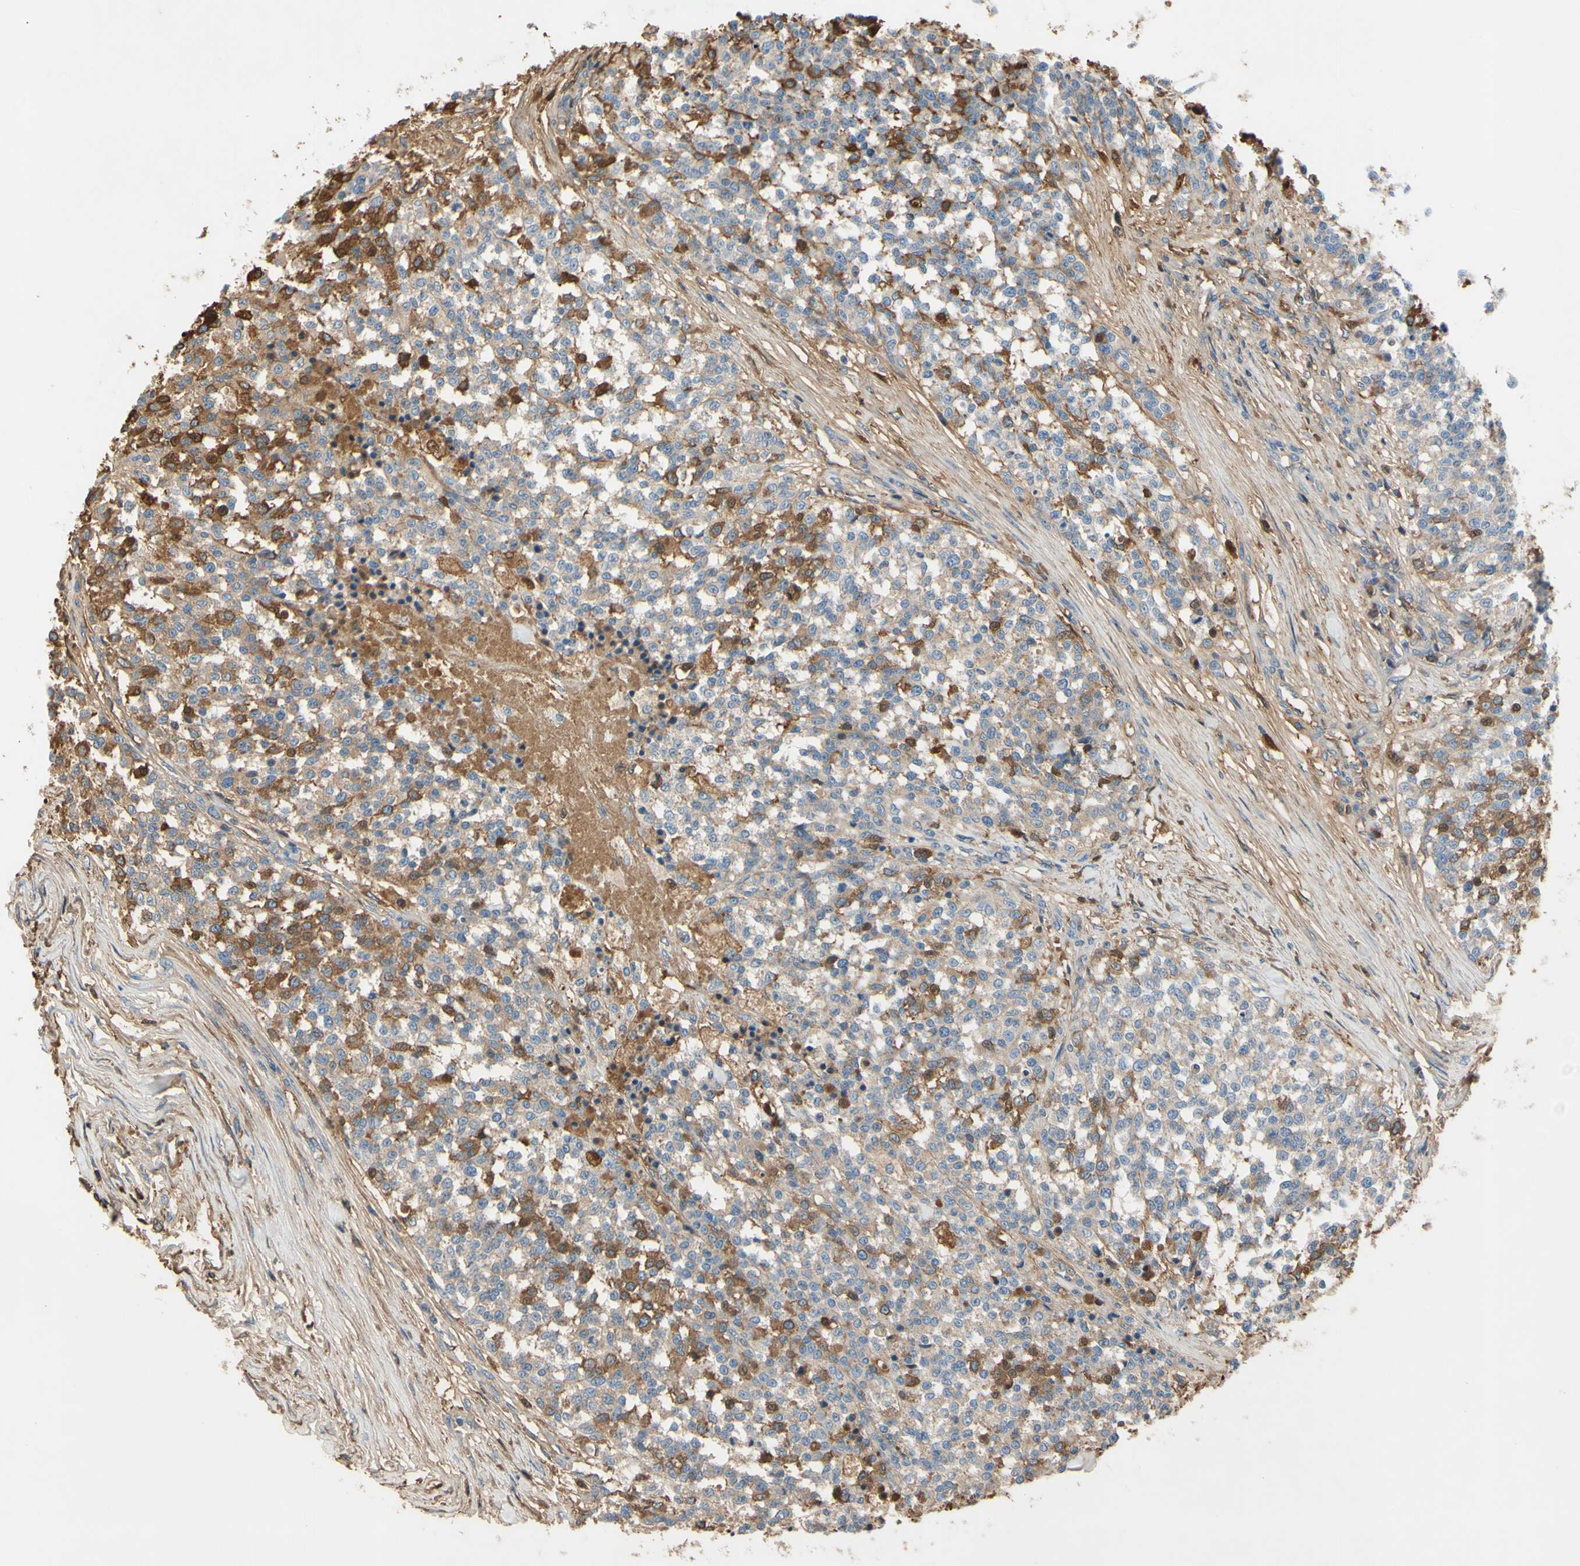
{"staining": {"intensity": "moderate", "quantity": "25%-75%", "location": "cytoplasmic/membranous"}, "tissue": "testis cancer", "cell_type": "Tumor cells", "image_type": "cancer", "snomed": [{"axis": "morphology", "description": "Seminoma, NOS"}, {"axis": "topography", "description": "Testis"}], "caption": "This is an image of IHC staining of testis cancer, which shows moderate expression in the cytoplasmic/membranous of tumor cells.", "gene": "TIMP2", "patient": {"sex": "male", "age": 59}}